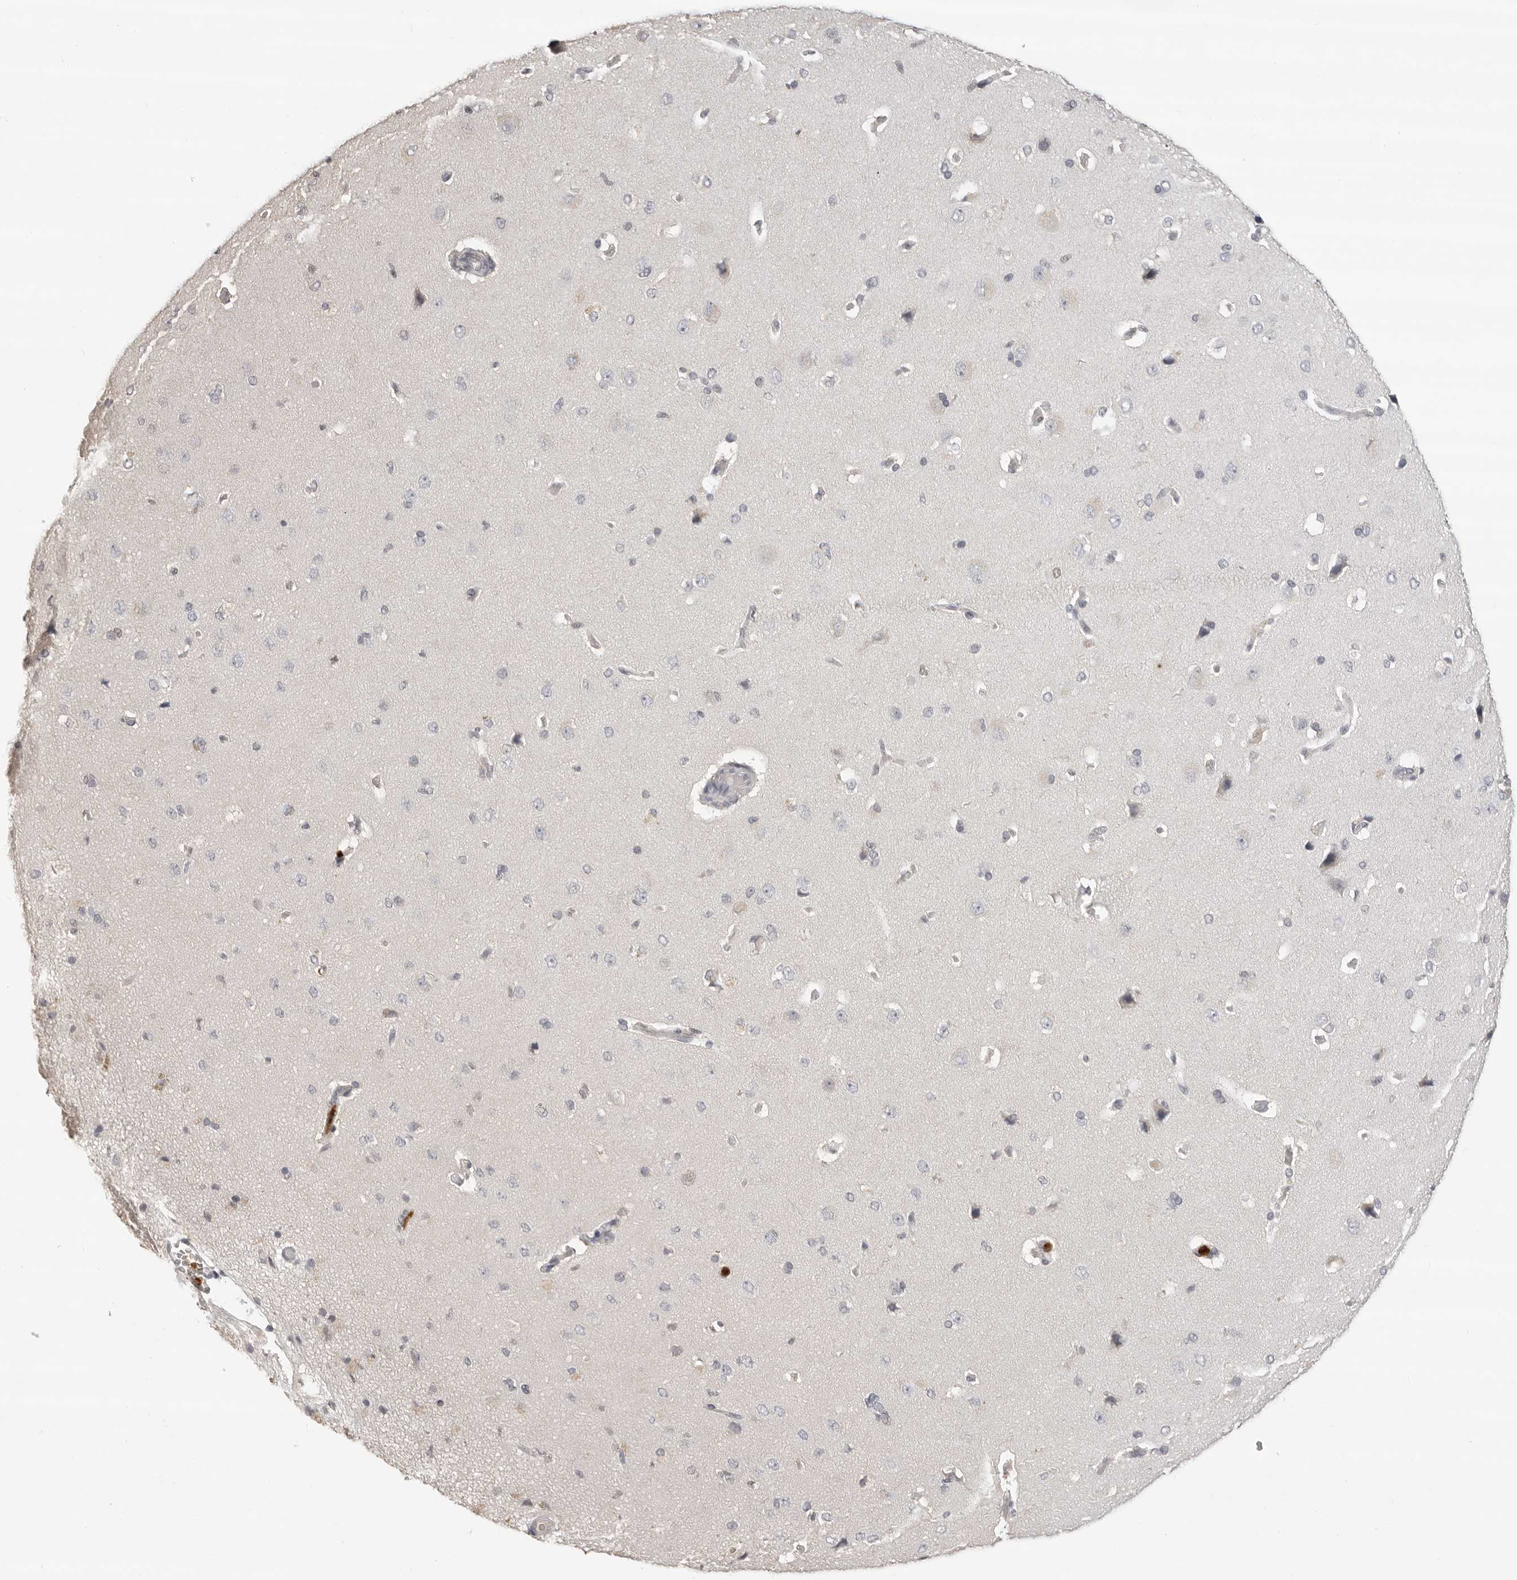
{"staining": {"intensity": "negative", "quantity": "none", "location": "none"}, "tissue": "cerebral cortex", "cell_type": "Endothelial cells", "image_type": "normal", "snomed": [{"axis": "morphology", "description": "Normal tissue, NOS"}, {"axis": "topography", "description": "Cerebral cortex"}], "caption": "Immunohistochemistry (IHC) micrograph of benign cerebral cortex: human cerebral cortex stained with DAB exhibits no significant protein positivity in endothelial cells.", "gene": "IL31", "patient": {"sex": "male", "age": 62}}